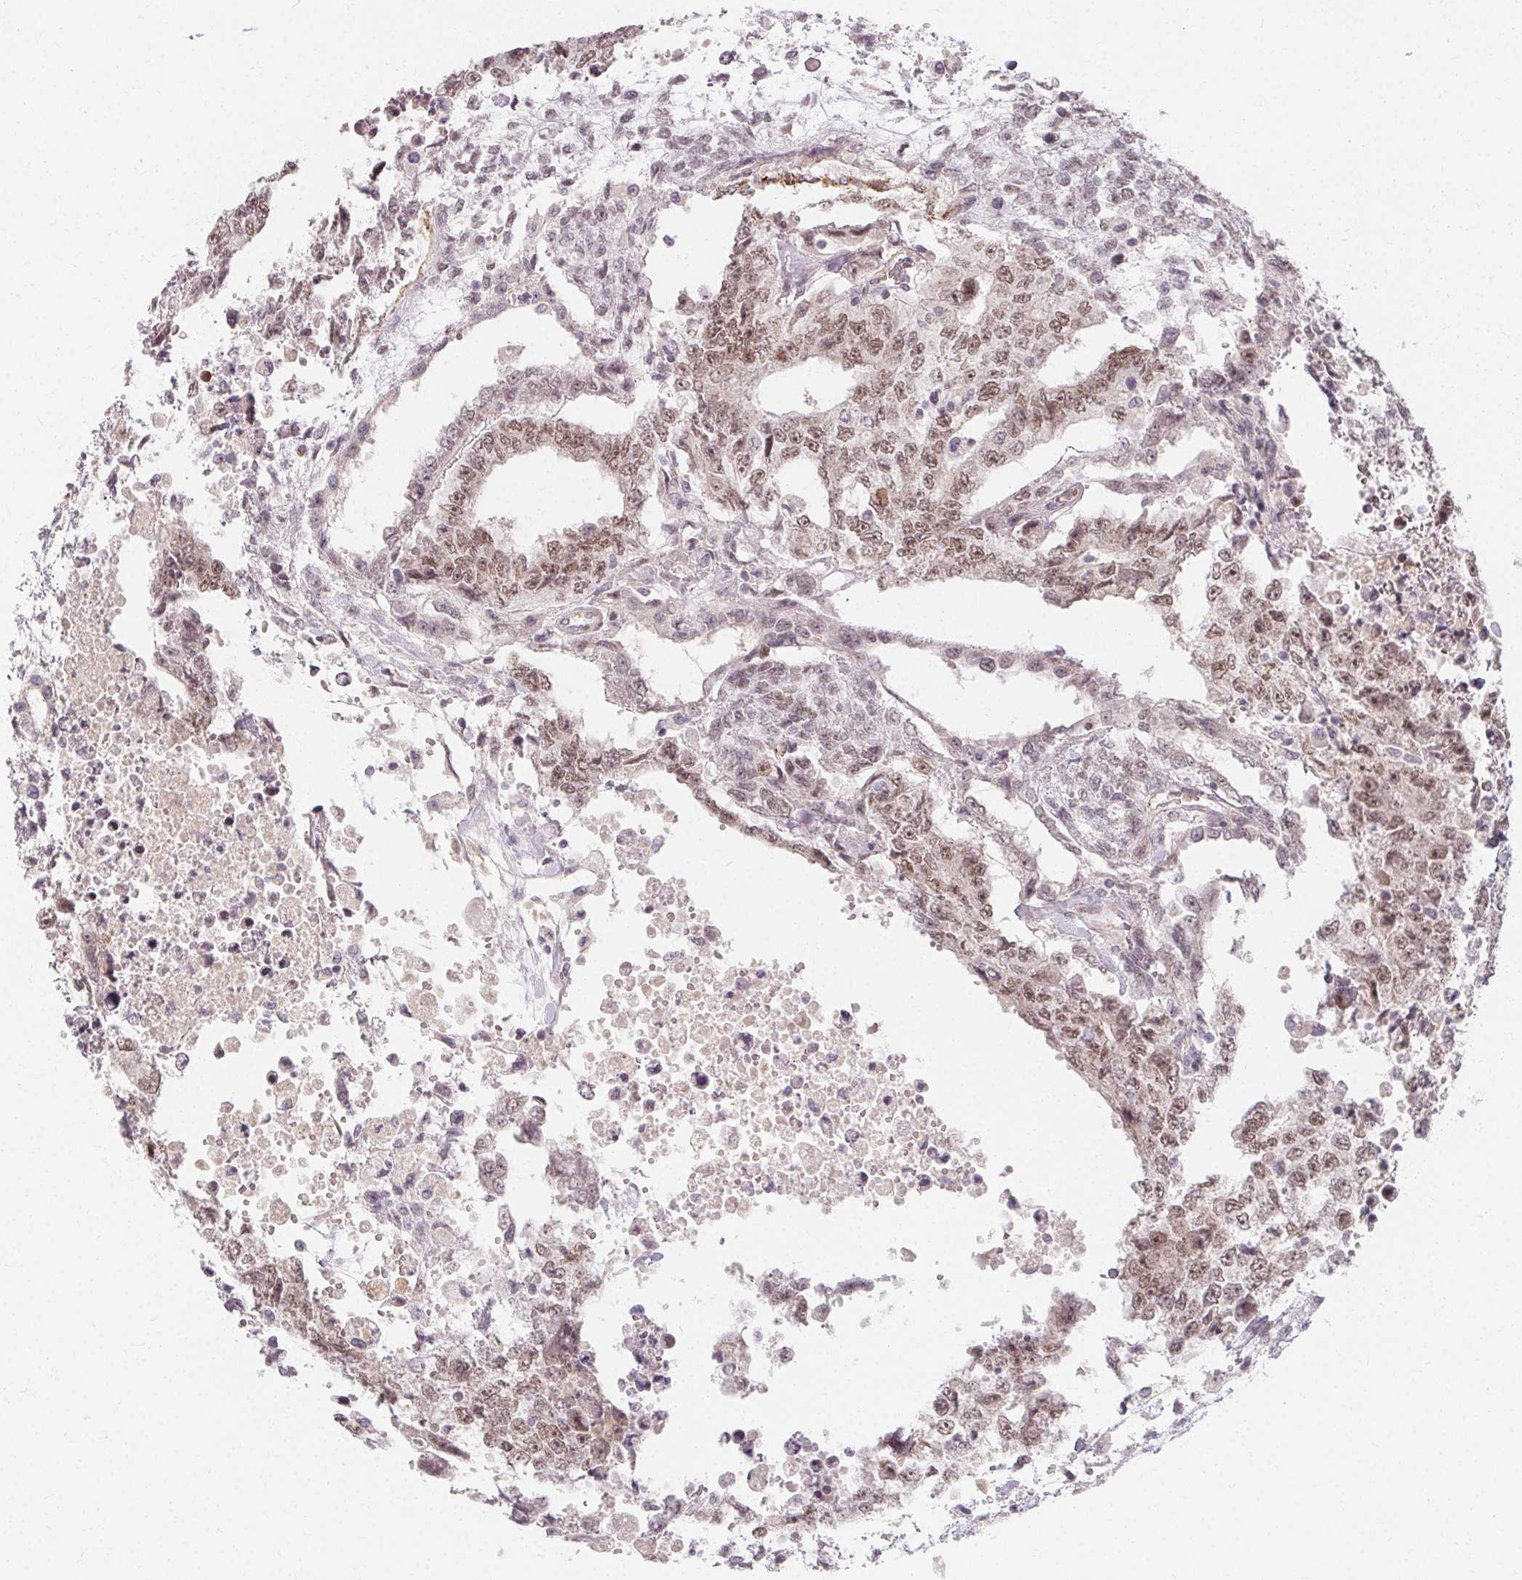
{"staining": {"intensity": "moderate", "quantity": ">75%", "location": "nuclear"}, "tissue": "testis cancer", "cell_type": "Tumor cells", "image_type": "cancer", "snomed": [{"axis": "morphology", "description": "Carcinoma, Embryonal, NOS"}, {"axis": "topography", "description": "Testis"}], "caption": "Tumor cells exhibit medium levels of moderate nuclear positivity in approximately >75% of cells in testis cancer (embryonal carcinoma).", "gene": "CLCNKB", "patient": {"sex": "male", "age": 24}}